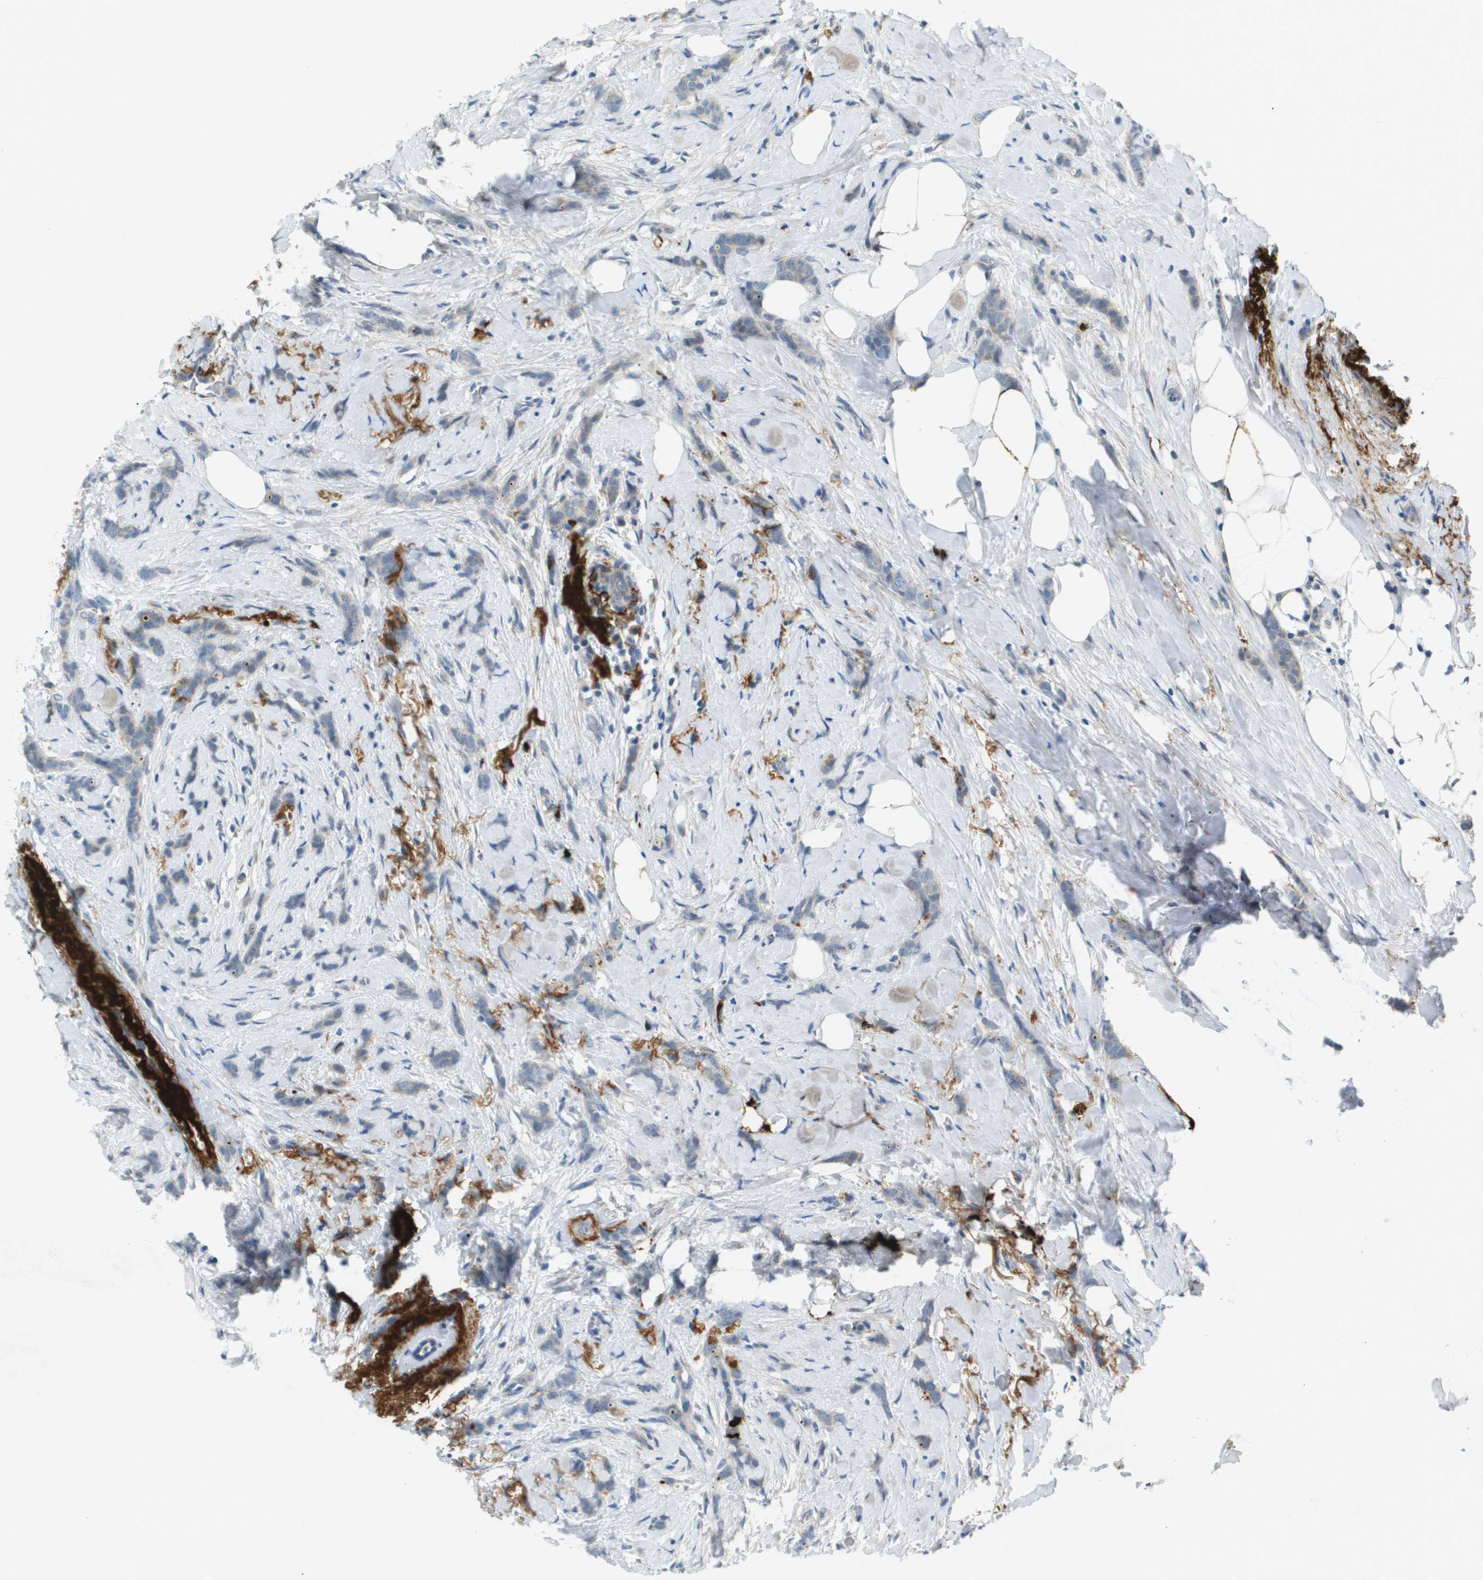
{"staining": {"intensity": "weak", "quantity": "<25%", "location": "cytoplasmic/membranous"}, "tissue": "breast cancer", "cell_type": "Tumor cells", "image_type": "cancer", "snomed": [{"axis": "morphology", "description": "Lobular carcinoma, in situ"}, {"axis": "morphology", "description": "Lobular carcinoma"}, {"axis": "topography", "description": "Breast"}], "caption": "This is a image of IHC staining of breast cancer, which shows no positivity in tumor cells.", "gene": "VTN", "patient": {"sex": "female", "age": 41}}